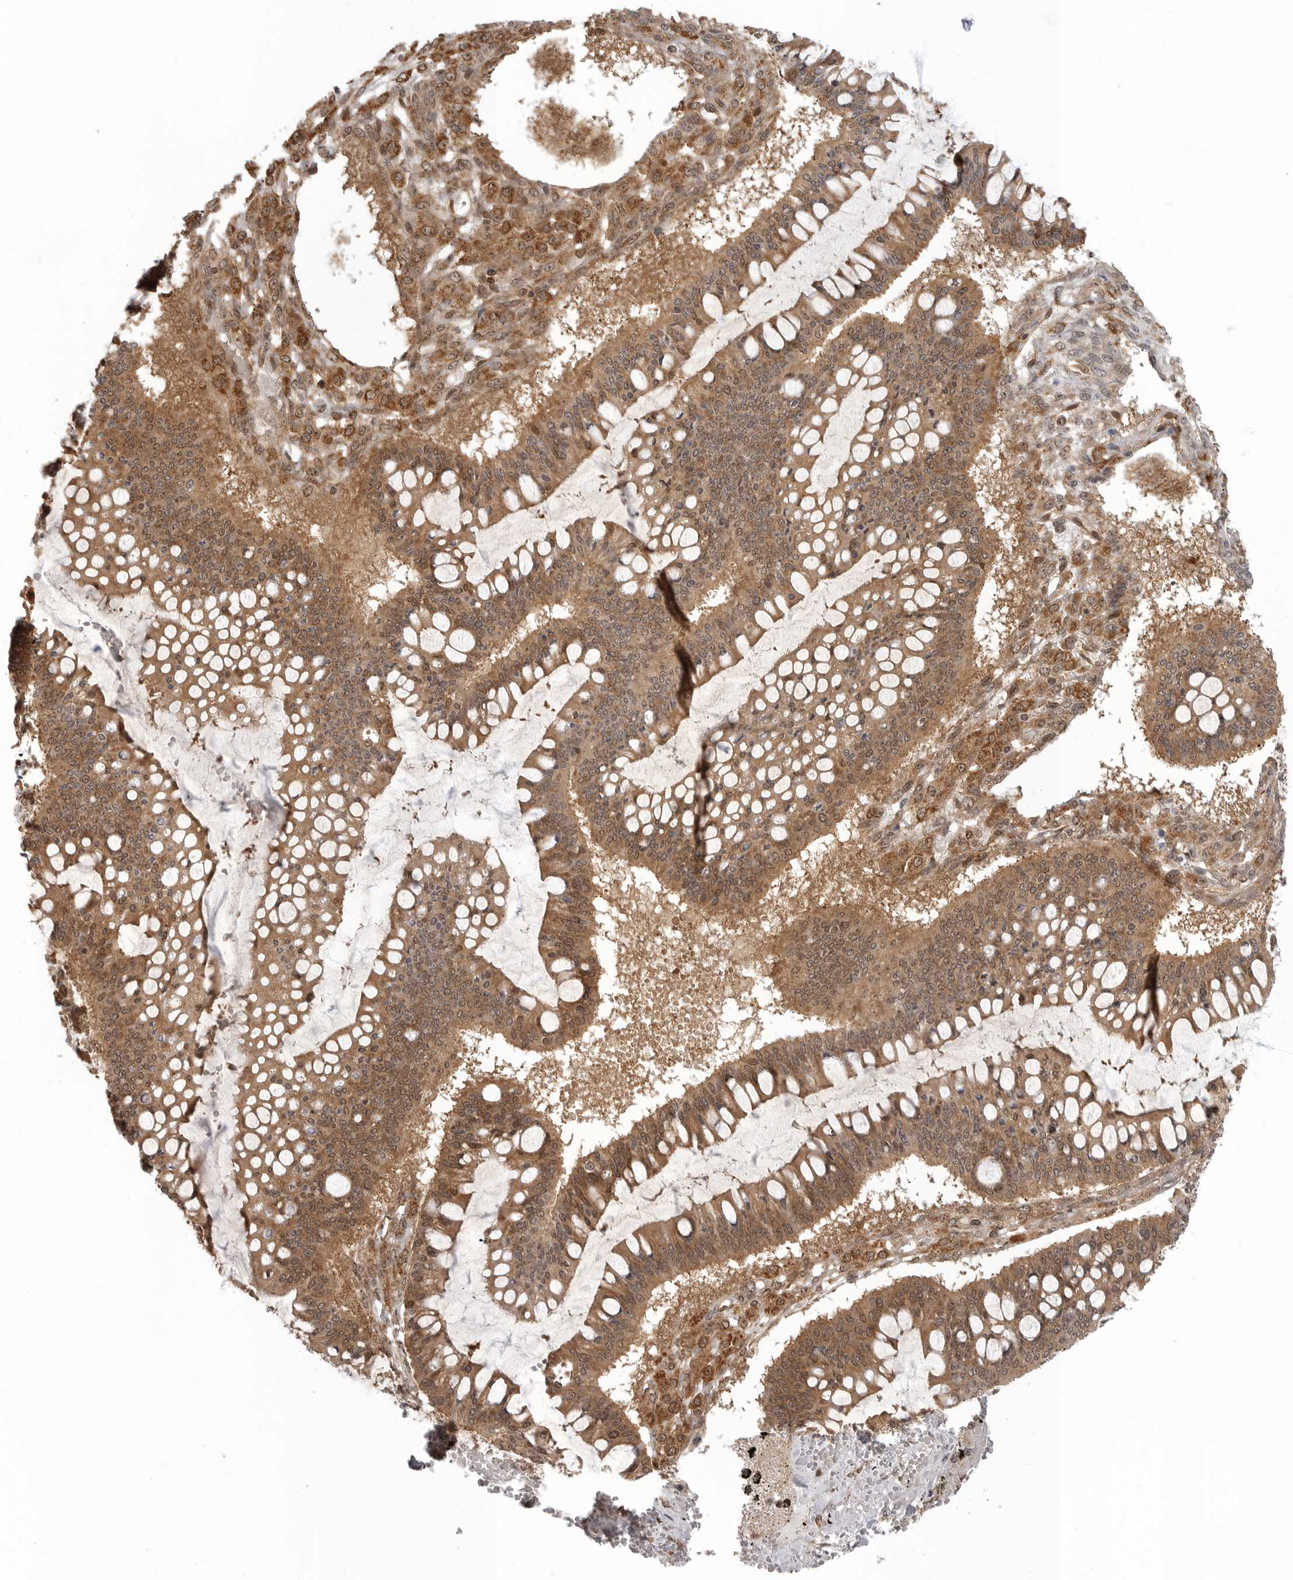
{"staining": {"intensity": "strong", "quantity": ">75%", "location": "cytoplasmic/membranous,nuclear"}, "tissue": "ovarian cancer", "cell_type": "Tumor cells", "image_type": "cancer", "snomed": [{"axis": "morphology", "description": "Cystadenocarcinoma, mucinous, NOS"}, {"axis": "topography", "description": "Ovary"}], "caption": "Immunohistochemical staining of ovarian cancer displays high levels of strong cytoplasmic/membranous and nuclear protein staining in approximately >75% of tumor cells. (DAB IHC, brown staining for protein, blue staining for nuclei).", "gene": "SZRD1", "patient": {"sex": "female", "age": 73}}